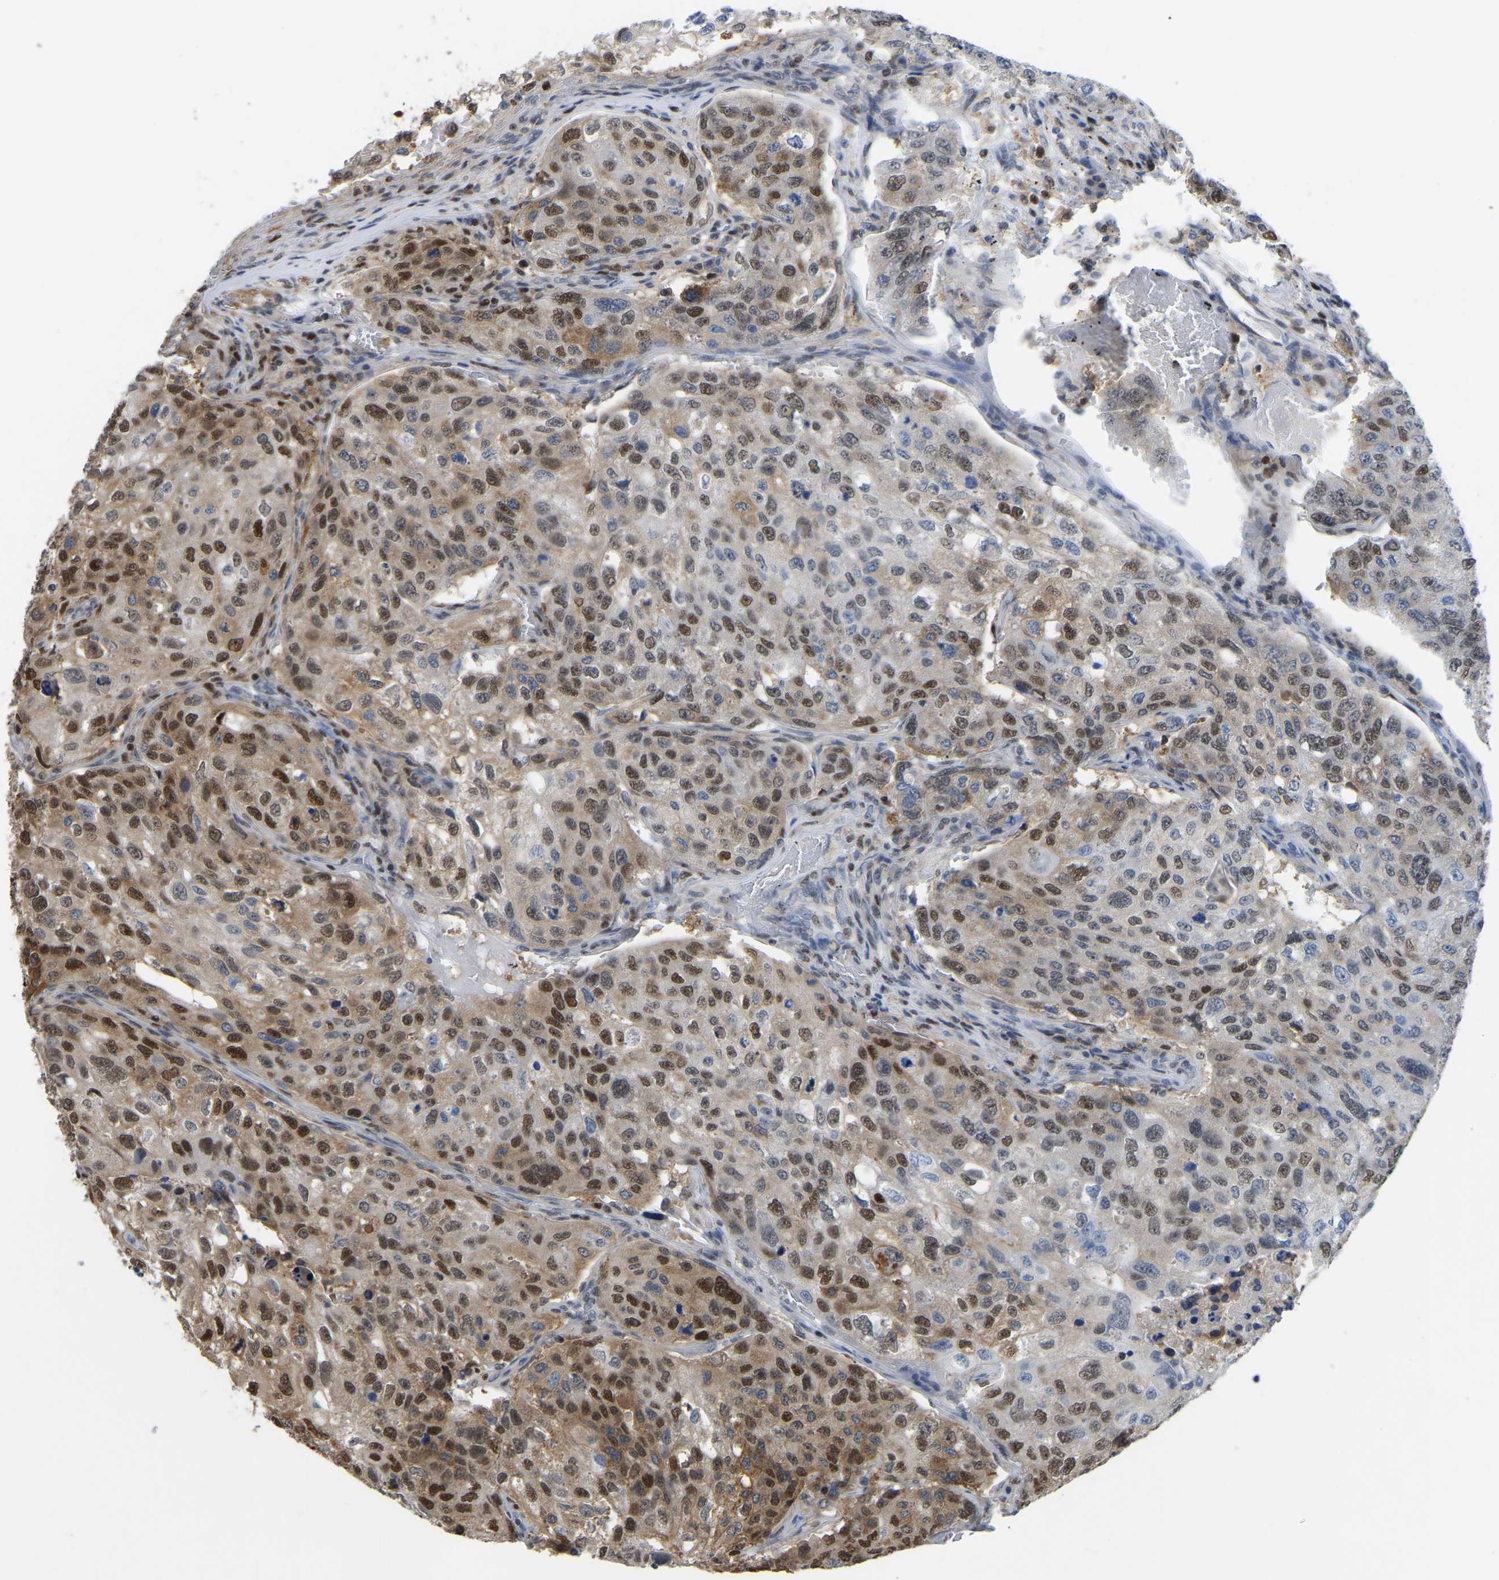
{"staining": {"intensity": "moderate", "quantity": "25%-75%", "location": "cytoplasmic/membranous,nuclear"}, "tissue": "urothelial cancer", "cell_type": "Tumor cells", "image_type": "cancer", "snomed": [{"axis": "morphology", "description": "Urothelial carcinoma, High grade"}, {"axis": "topography", "description": "Lymph node"}, {"axis": "topography", "description": "Urinary bladder"}], "caption": "High-grade urothelial carcinoma was stained to show a protein in brown. There is medium levels of moderate cytoplasmic/membranous and nuclear expression in approximately 25%-75% of tumor cells.", "gene": "KLRG2", "patient": {"sex": "male", "age": 51}}